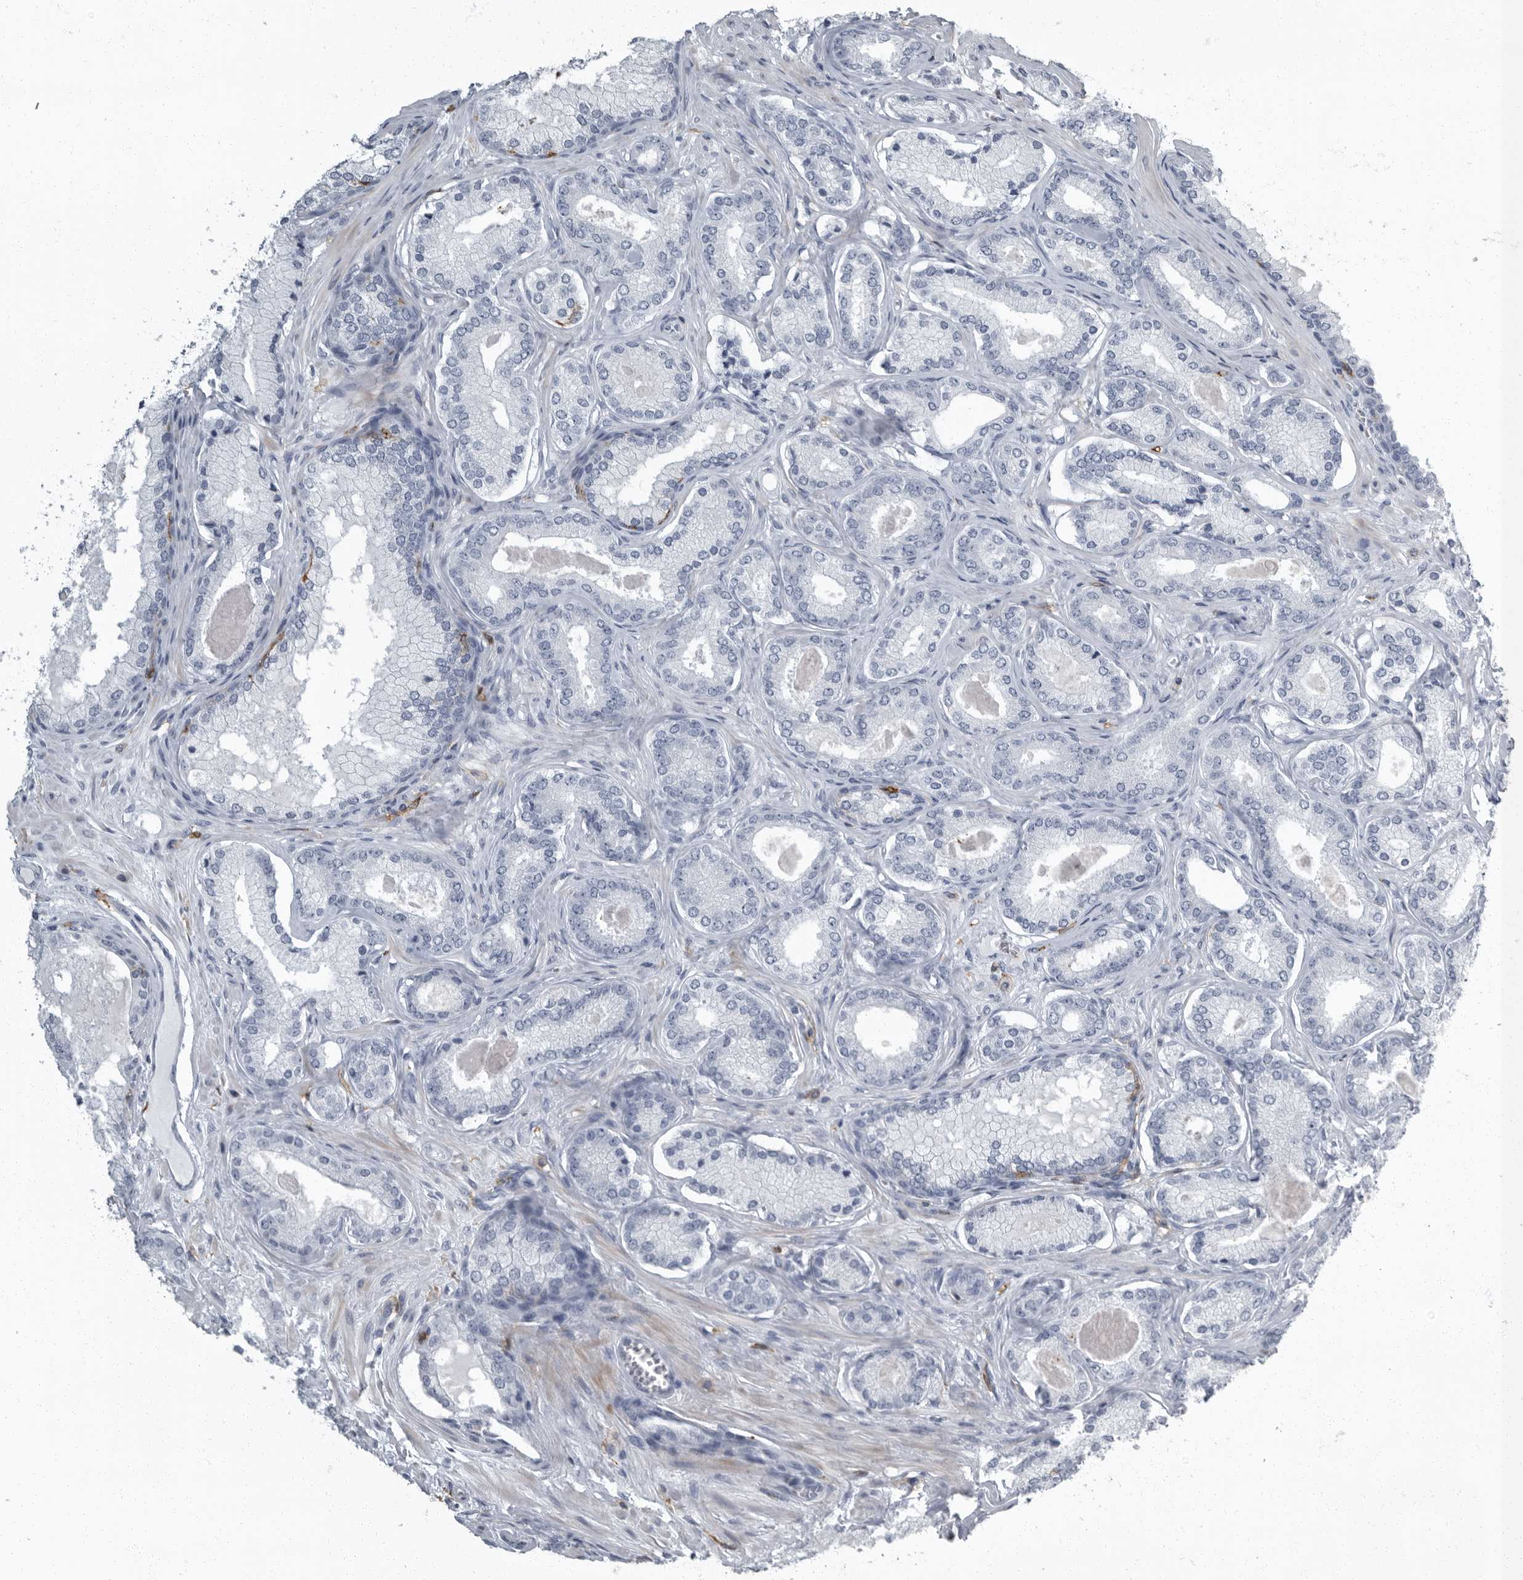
{"staining": {"intensity": "negative", "quantity": "none", "location": "none"}, "tissue": "prostate cancer", "cell_type": "Tumor cells", "image_type": "cancer", "snomed": [{"axis": "morphology", "description": "Adenocarcinoma, Low grade"}, {"axis": "topography", "description": "Prostate"}], "caption": "DAB (3,3'-diaminobenzidine) immunohistochemical staining of adenocarcinoma (low-grade) (prostate) displays no significant expression in tumor cells.", "gene": "FCER1G", "patient": {"sex": "male", "age": 70}}